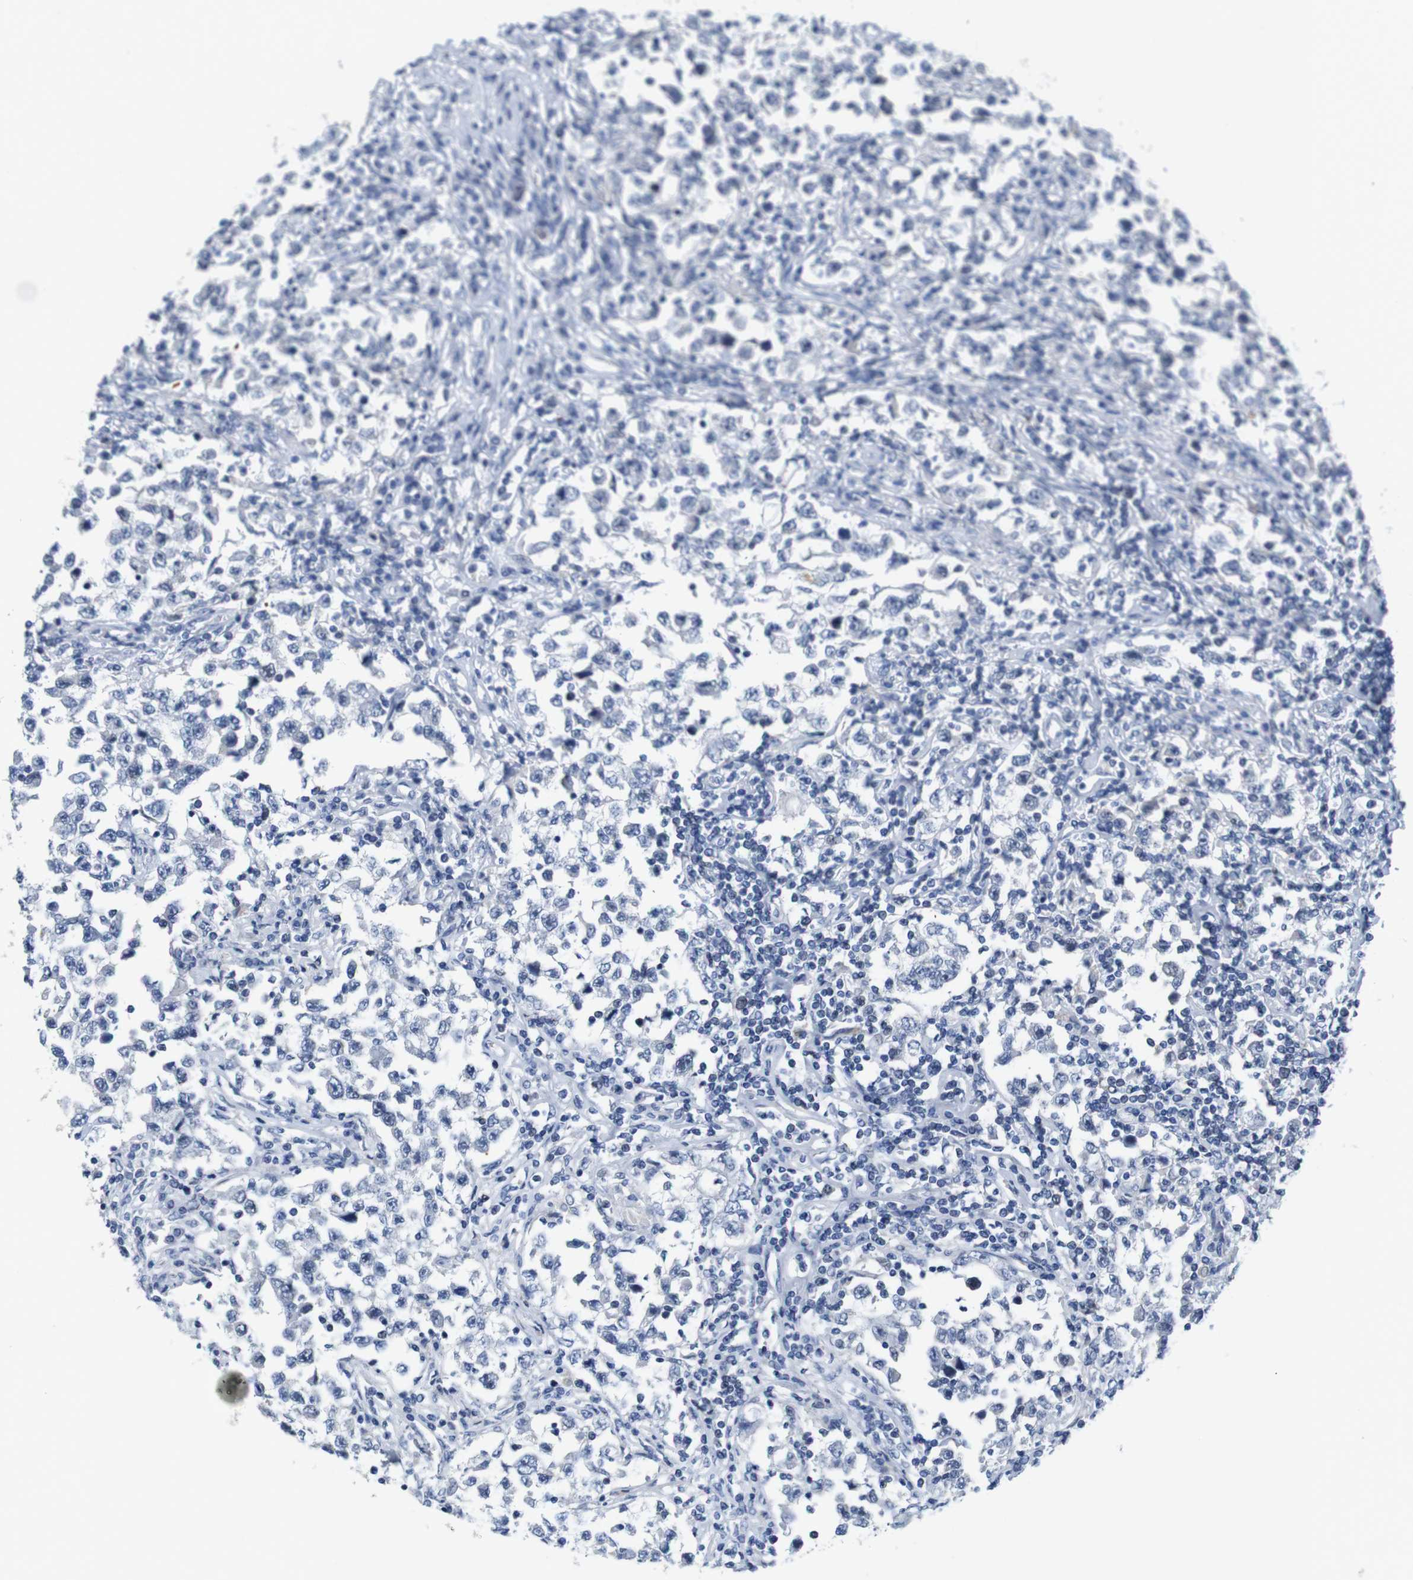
{"staining": {"intensity": "negative", "quantity": "none", "location": "none"}, "tissue": "testis cancer", "cell_type": "Tumor cells", "image_type": "cancer", "snomed": [{"axis": "morphology", "description": "Carcinoma, Embryonal, NOS"}, {"axis": "topography", "description": "Testis"}], "caption": "Image shows no protein staining in tumor cells of testis cancer tissue.", "gene": "CDK2", "patient": {"sex": "male", "age": 21}}